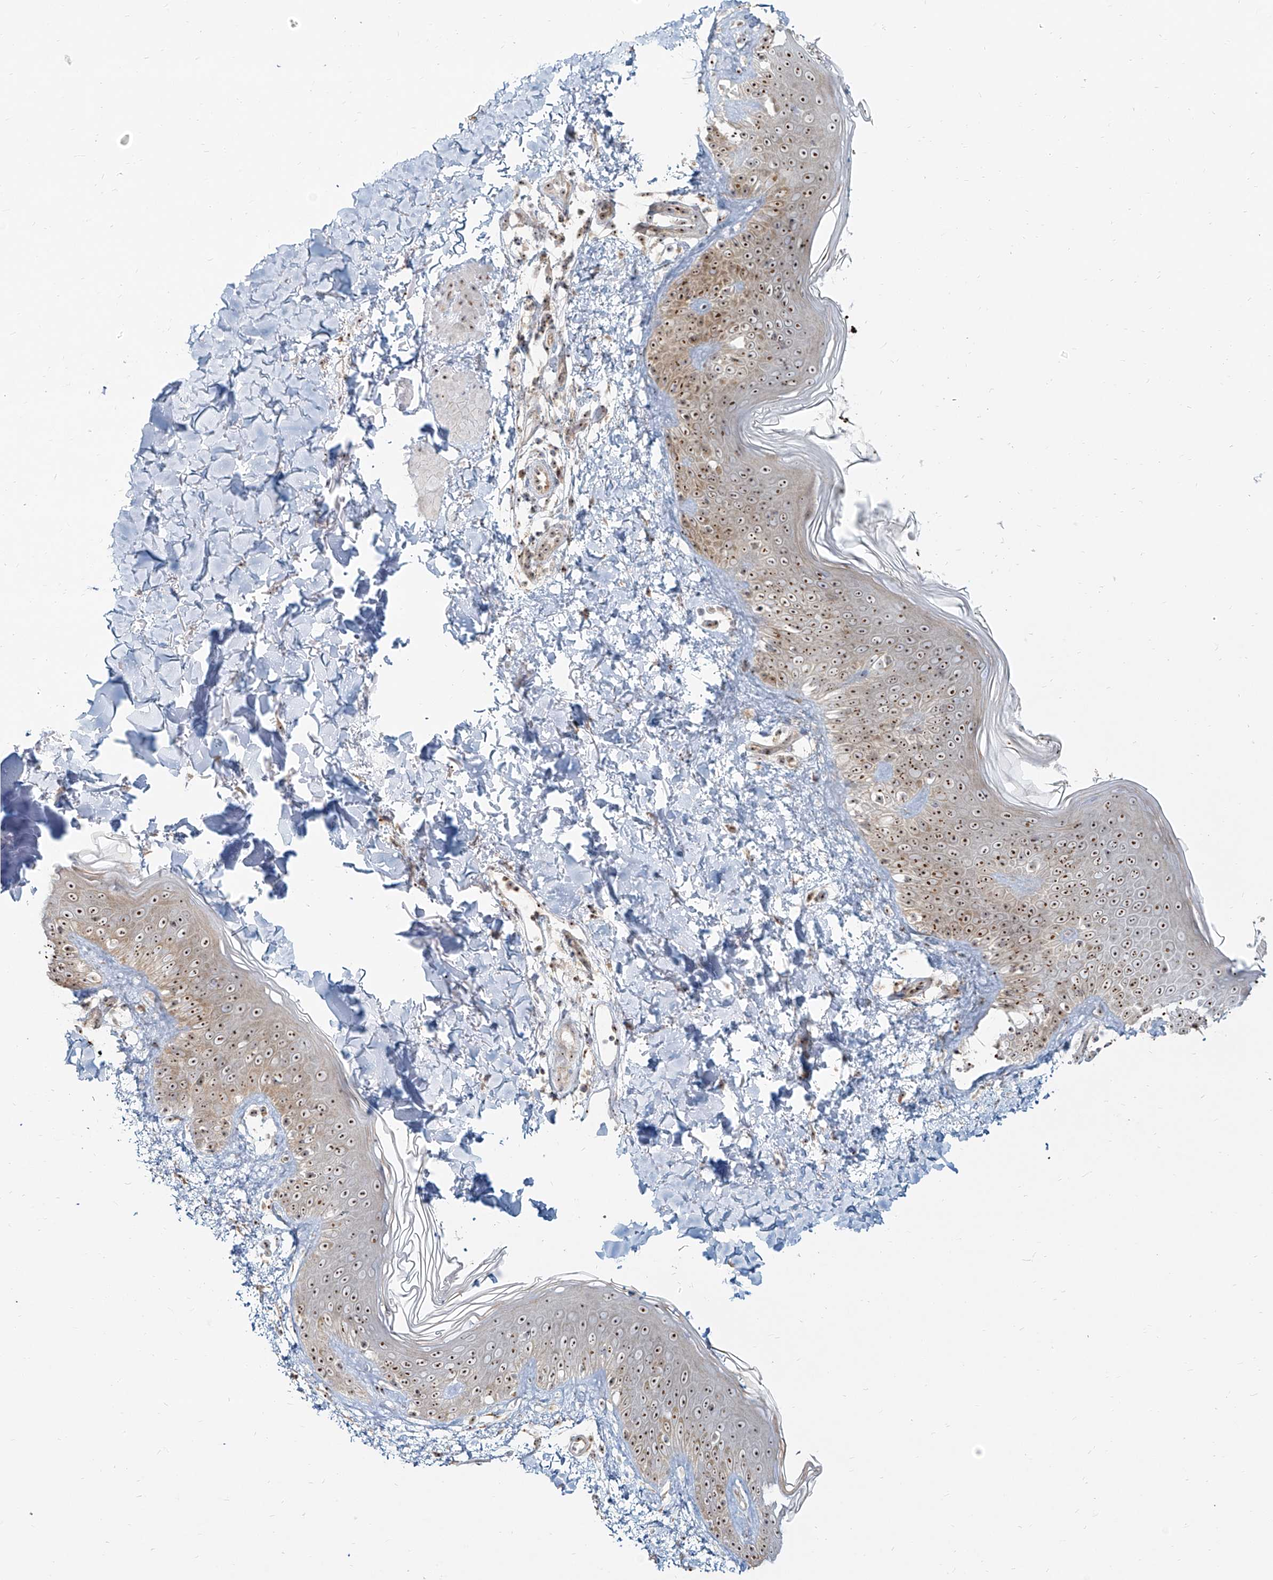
{"staining": {"intensity": "weak", "quantity": ">75%", "location": "nuclear"}, "tissue": "skin", "cell_type": "Fibroblasts", "image_type": "normal", "snomed": [{"axis": "morphology", "description": "Normal tissue, NOS"}, {"axis": "topography", "description": "Skin"}], "caption": "An IHC image of normal tissue is shown. Protein staining in brown highlights weak nuclear positivity in skin within fibroblasts.", "gene": "BYSL", "patient": {"sex": "male", "age": 37}}